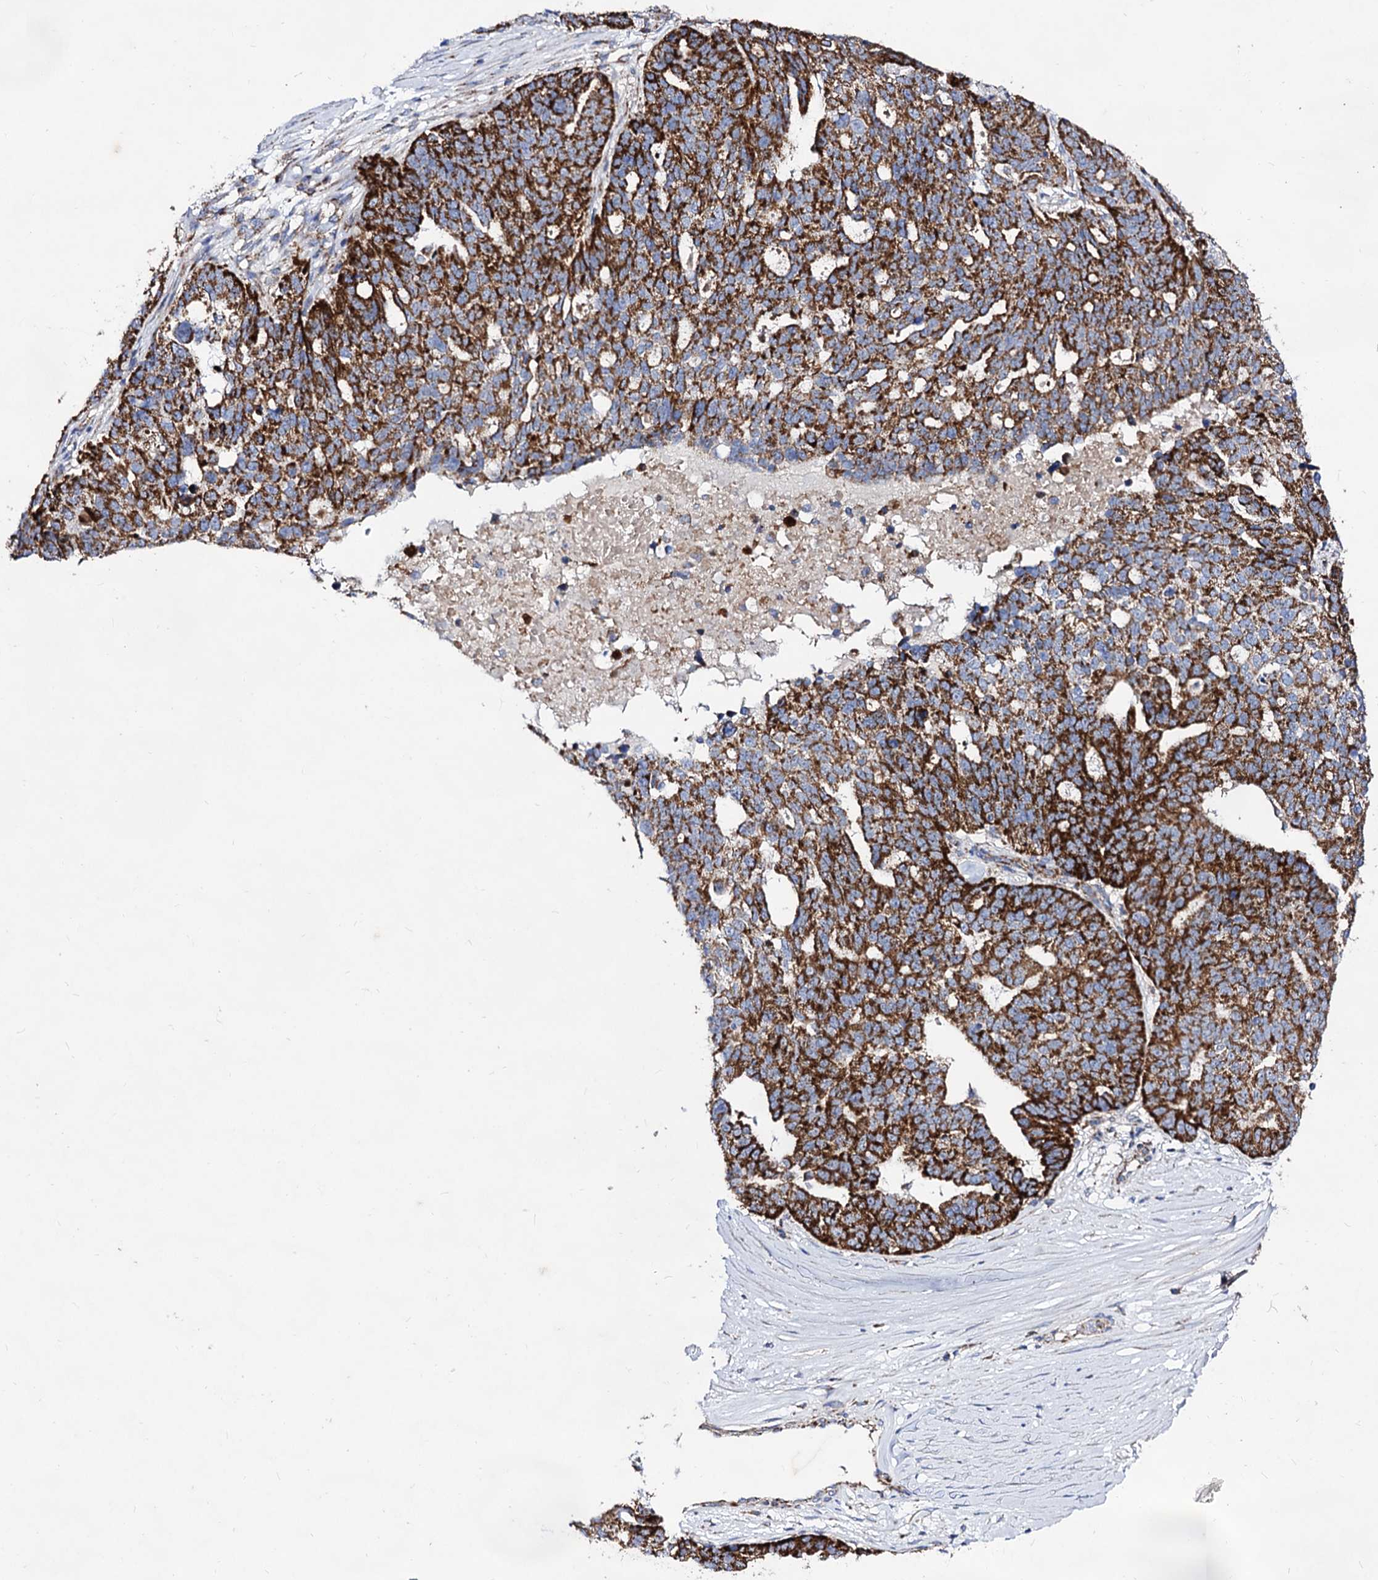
{"staining": {"intensity": "strong", "quantity": ">75%", "location": "cytoplasmic/membranous"}, "tissue": "ovarian cancer", "cell_type": "Tumor cells", "image_type": "cancer", "snomed": [{"axis": "morphology", "description": "Cystadenocarcinoma, serous, NOS"}, {"axis": "topography", "description": "Ovary"}], "caption": "This is a histology image of immunohistochemistry (IHC) staining of serous cystadenocarcinoma (ovarian), which shows strong positivity in the cytoplasmic/membranous of tumor cells.", "gene": "ACAD9", "patient": {"sex": "female", "age": 59}}